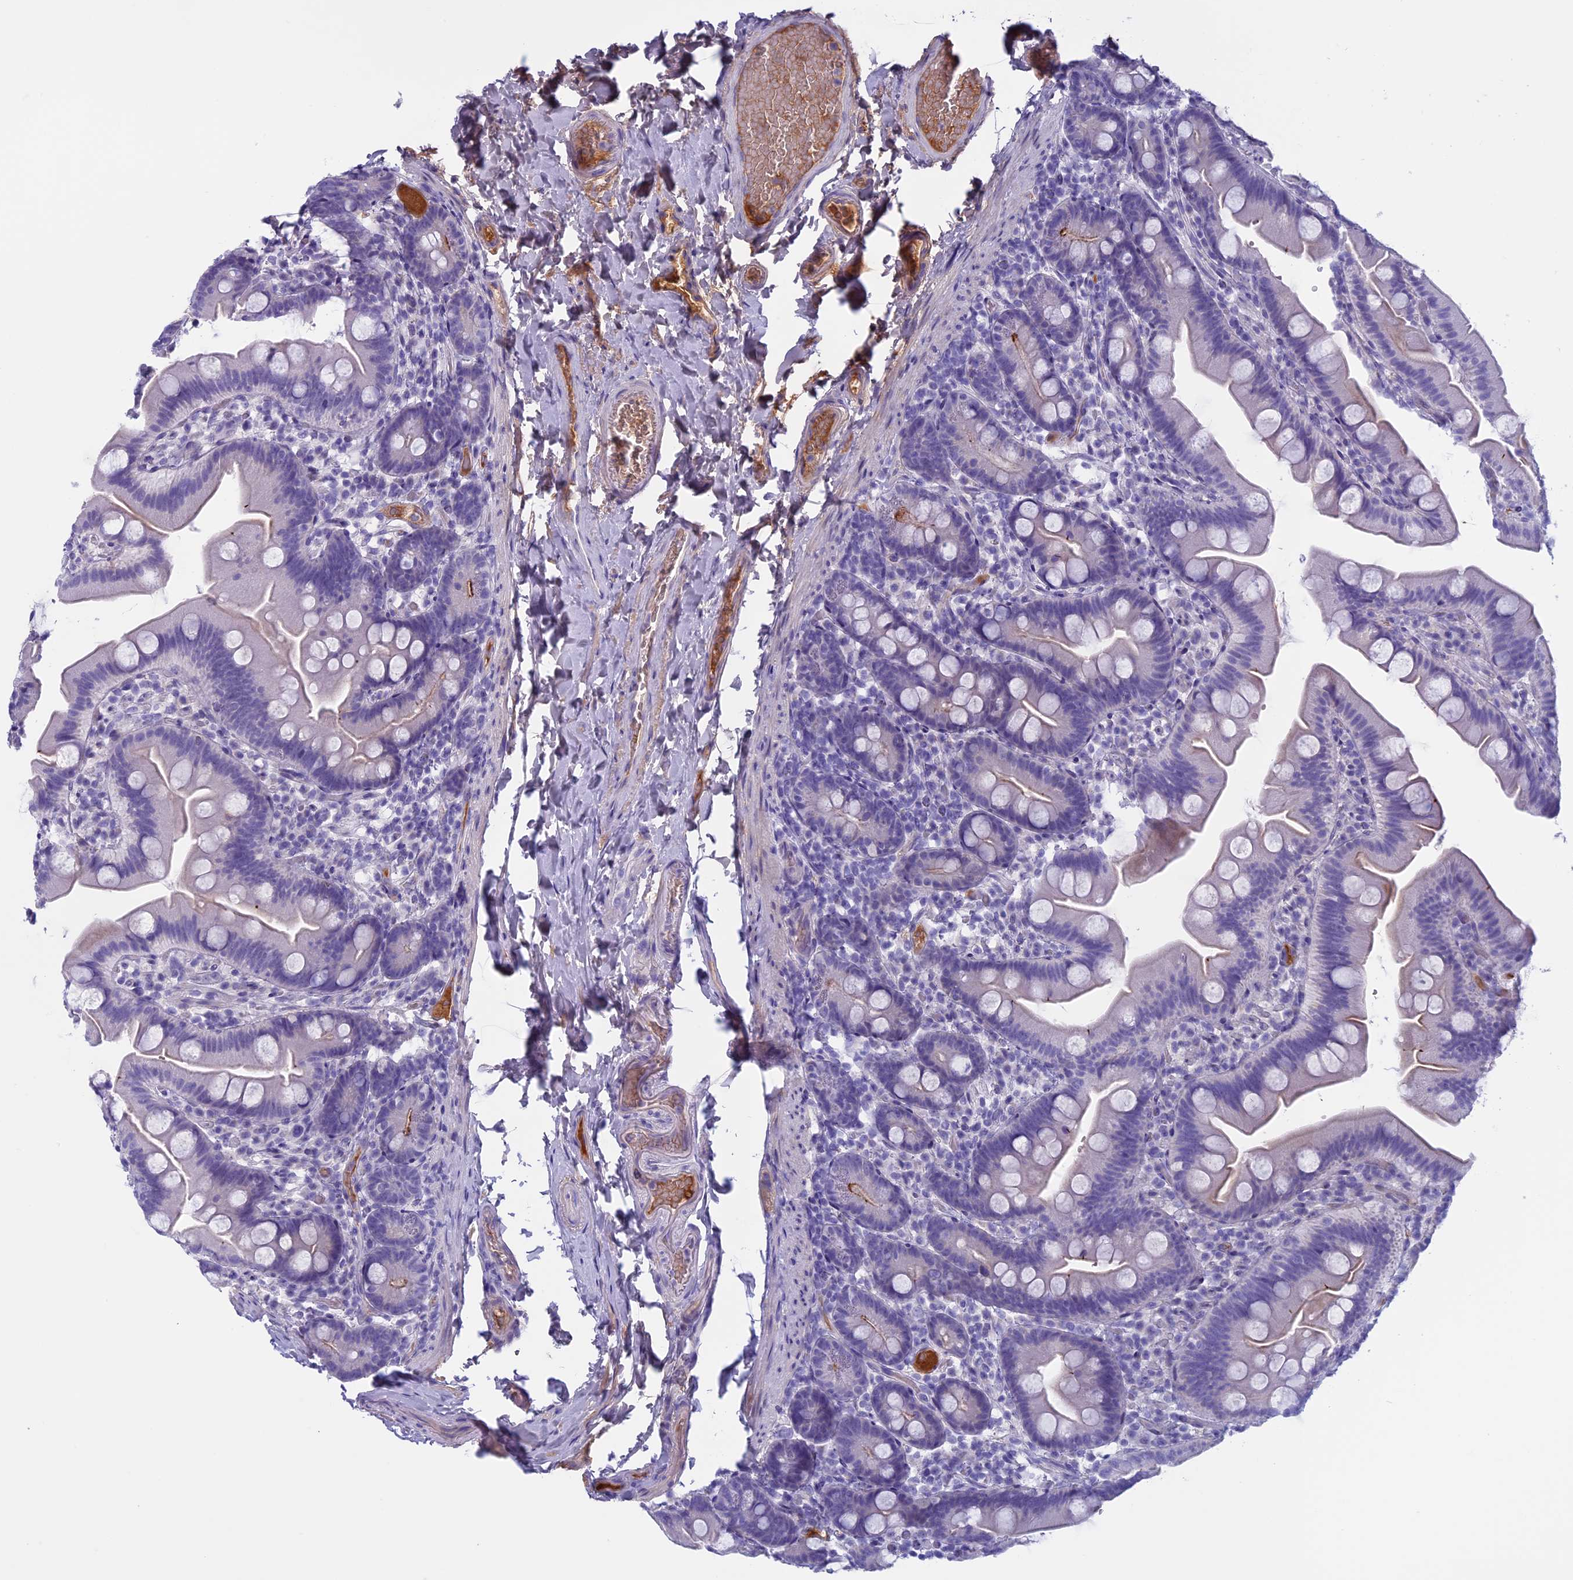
{"staining": {"intensity": "negative", "quantity": "none", "location": "none"}, "tissue": "small intestine", "cell_type": "Glandular cells", "image_type": "normal", "snomed": [{"axis": "morphology", "description": "Normal tissue, NOS"}, {"axis": "topography", "description": "Small intestine"}], "caption": "High magnification brightfield microscopy of benign small intestine stained with DAB (3,3'-diaminobenzidine) (brown) and counterstained with hematoxylin (blue): glandular cells show no significant positivity. (DAB (3,3'-diaminobenzidine) immunohistochemistry, high magnification).", "gene": "ANGPTL2", "patient": {"sex": "female", "age": 68}}